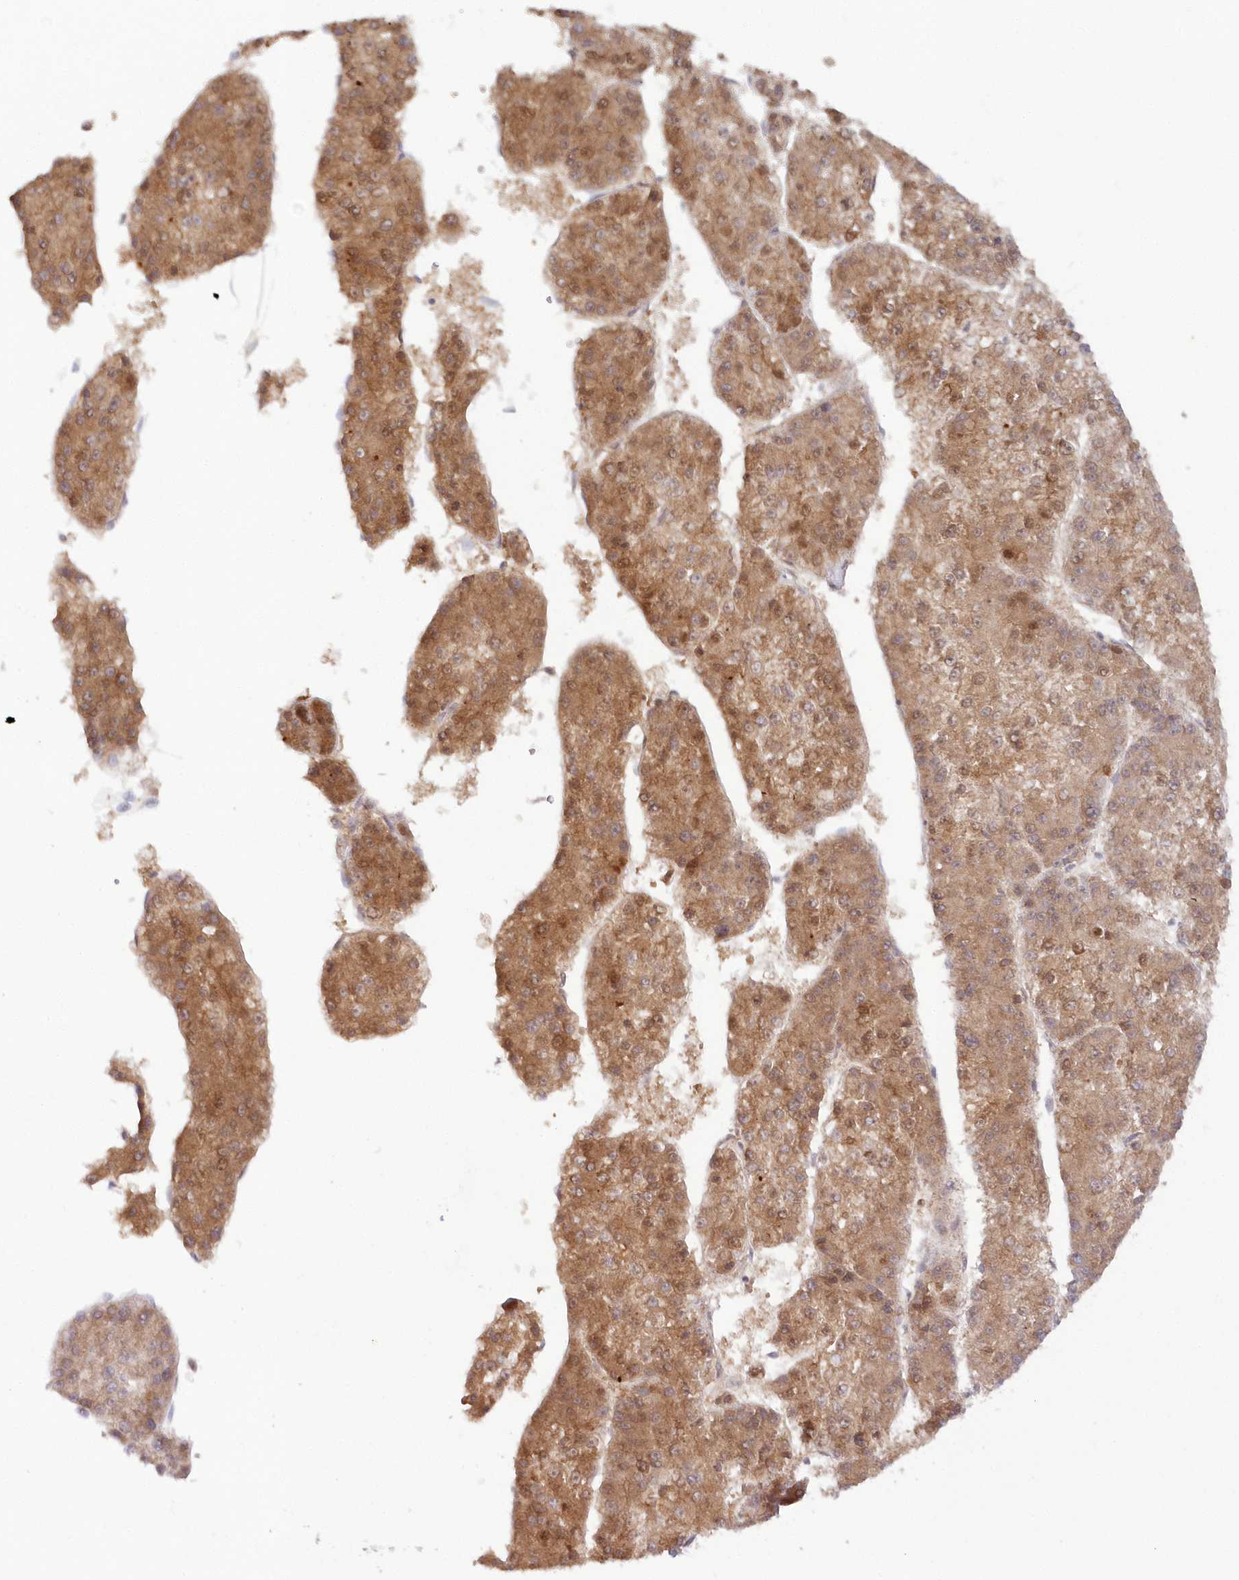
{"staining": {"intensity": "moderate", "quantity": ">75%", "location": "cytoplasmic/membranous,nuclear"}, "tissue": "liver cancer", "cell_type": "Tumor cells", "image_type": "cancer", "snomed": [{"axis": "morphology", "description": "Carcinoma, Hepatocellular, NOS"}, {"axis": "topography", "description": "Liver"}], "caption": "The image exhibits immunohistochemical staining of hepatocellular carcinoma (liver). There is moderate cytoplasmic/membranous and nuclear staining is appreciated in approximately >75% of tumor cells.", "gene": "GBE1", "patient": {"sex": "female", "age": 73}}